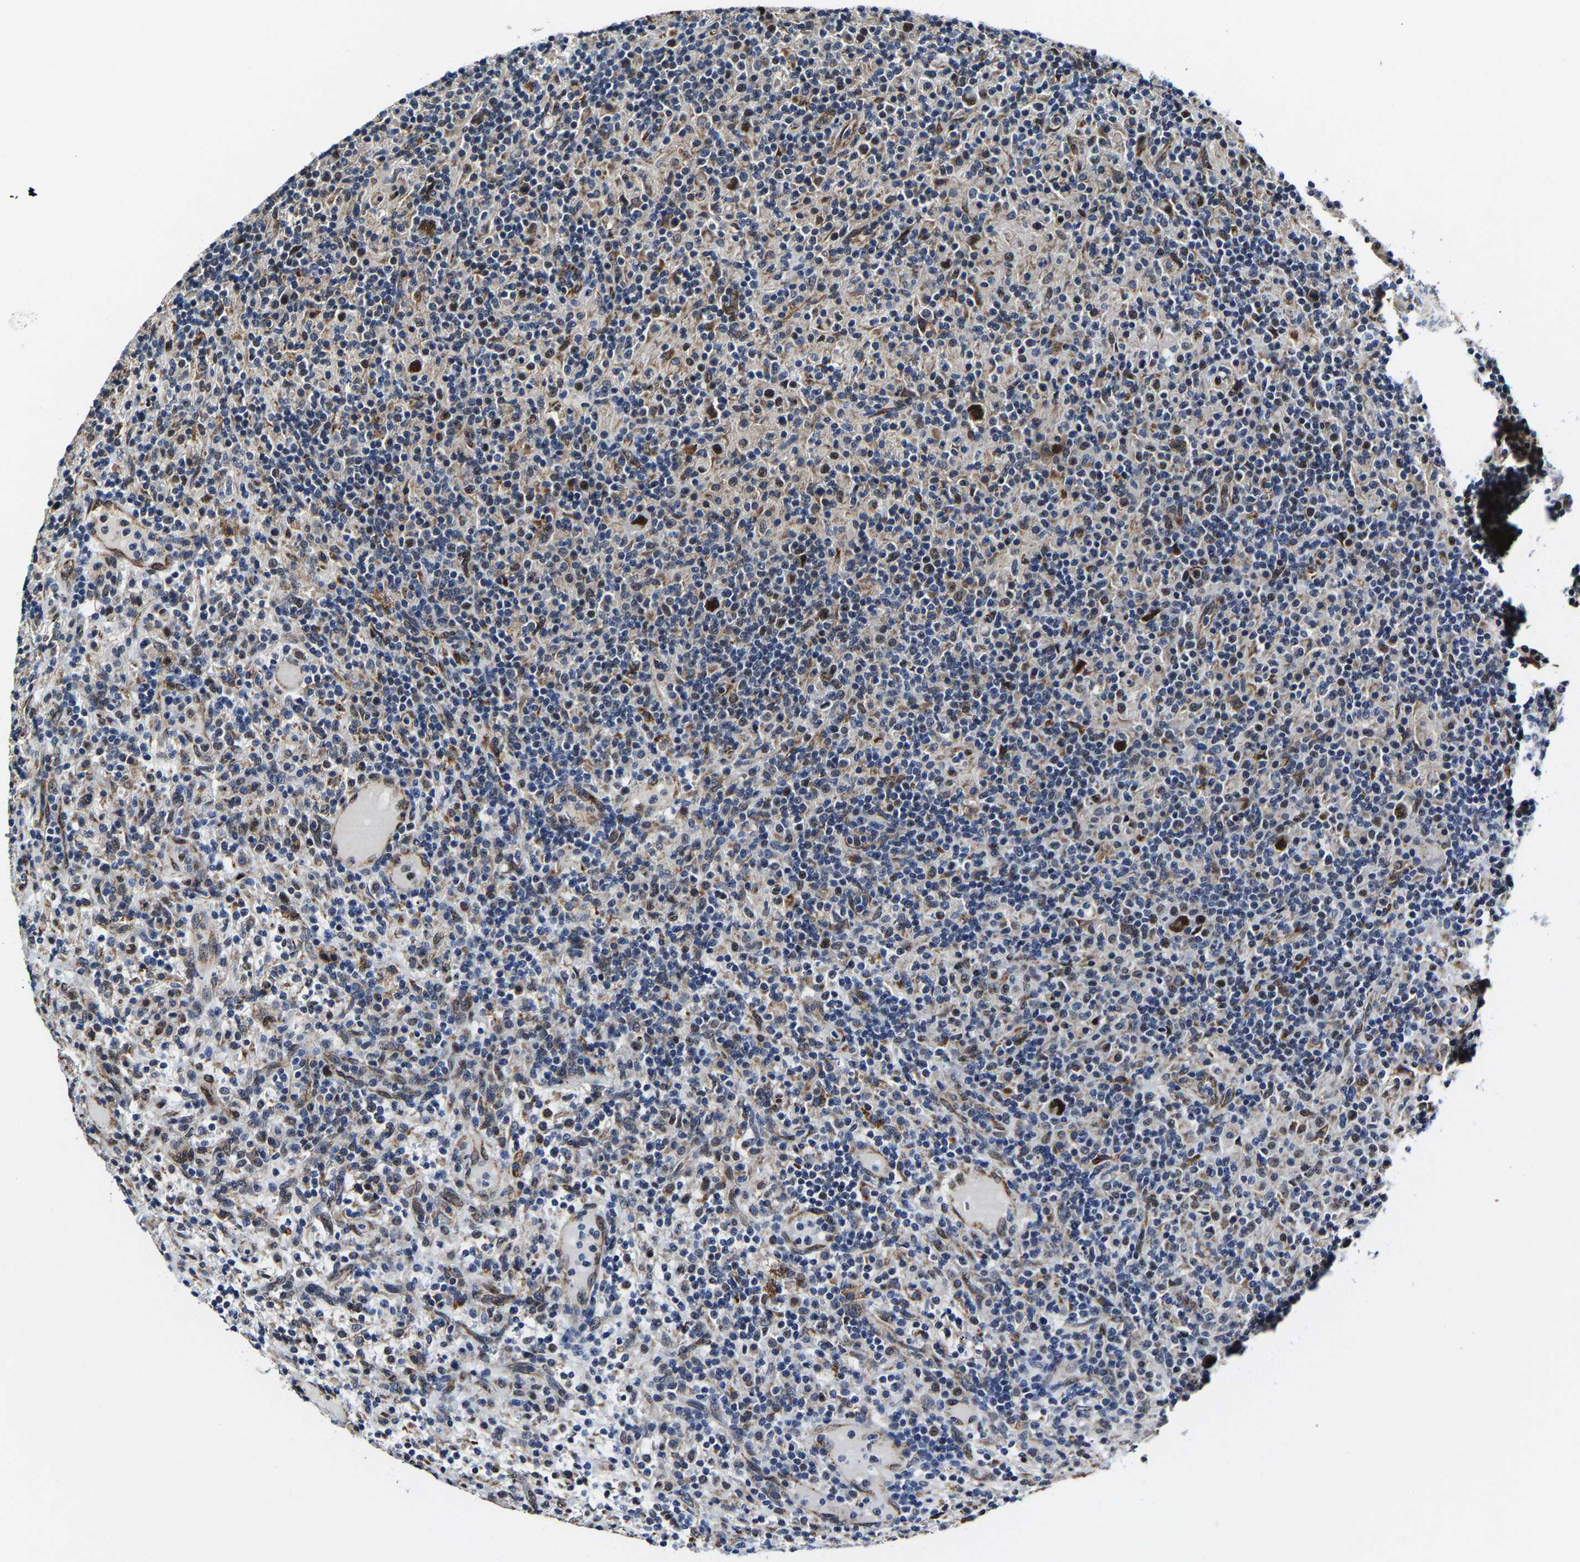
{"staining": {"intensity": "moderate", "quantity": ">75%", "location": "nuclear"}, "tissue": "lymphoma", "cell_type": "Tumor cells", "image_type": "cancer", "snomed": [{"axis": "morphology", "description": "Hodgkin's disease, NOS"}, {"axis": "topography", "description": "Lymph node"}], "caption": "Human Hodgkin's disease stained with a protein marker demonstrates moderate staining in tumor cells.", "gene": "METTL1", "patient": {"sex": "male", "age": 70}}